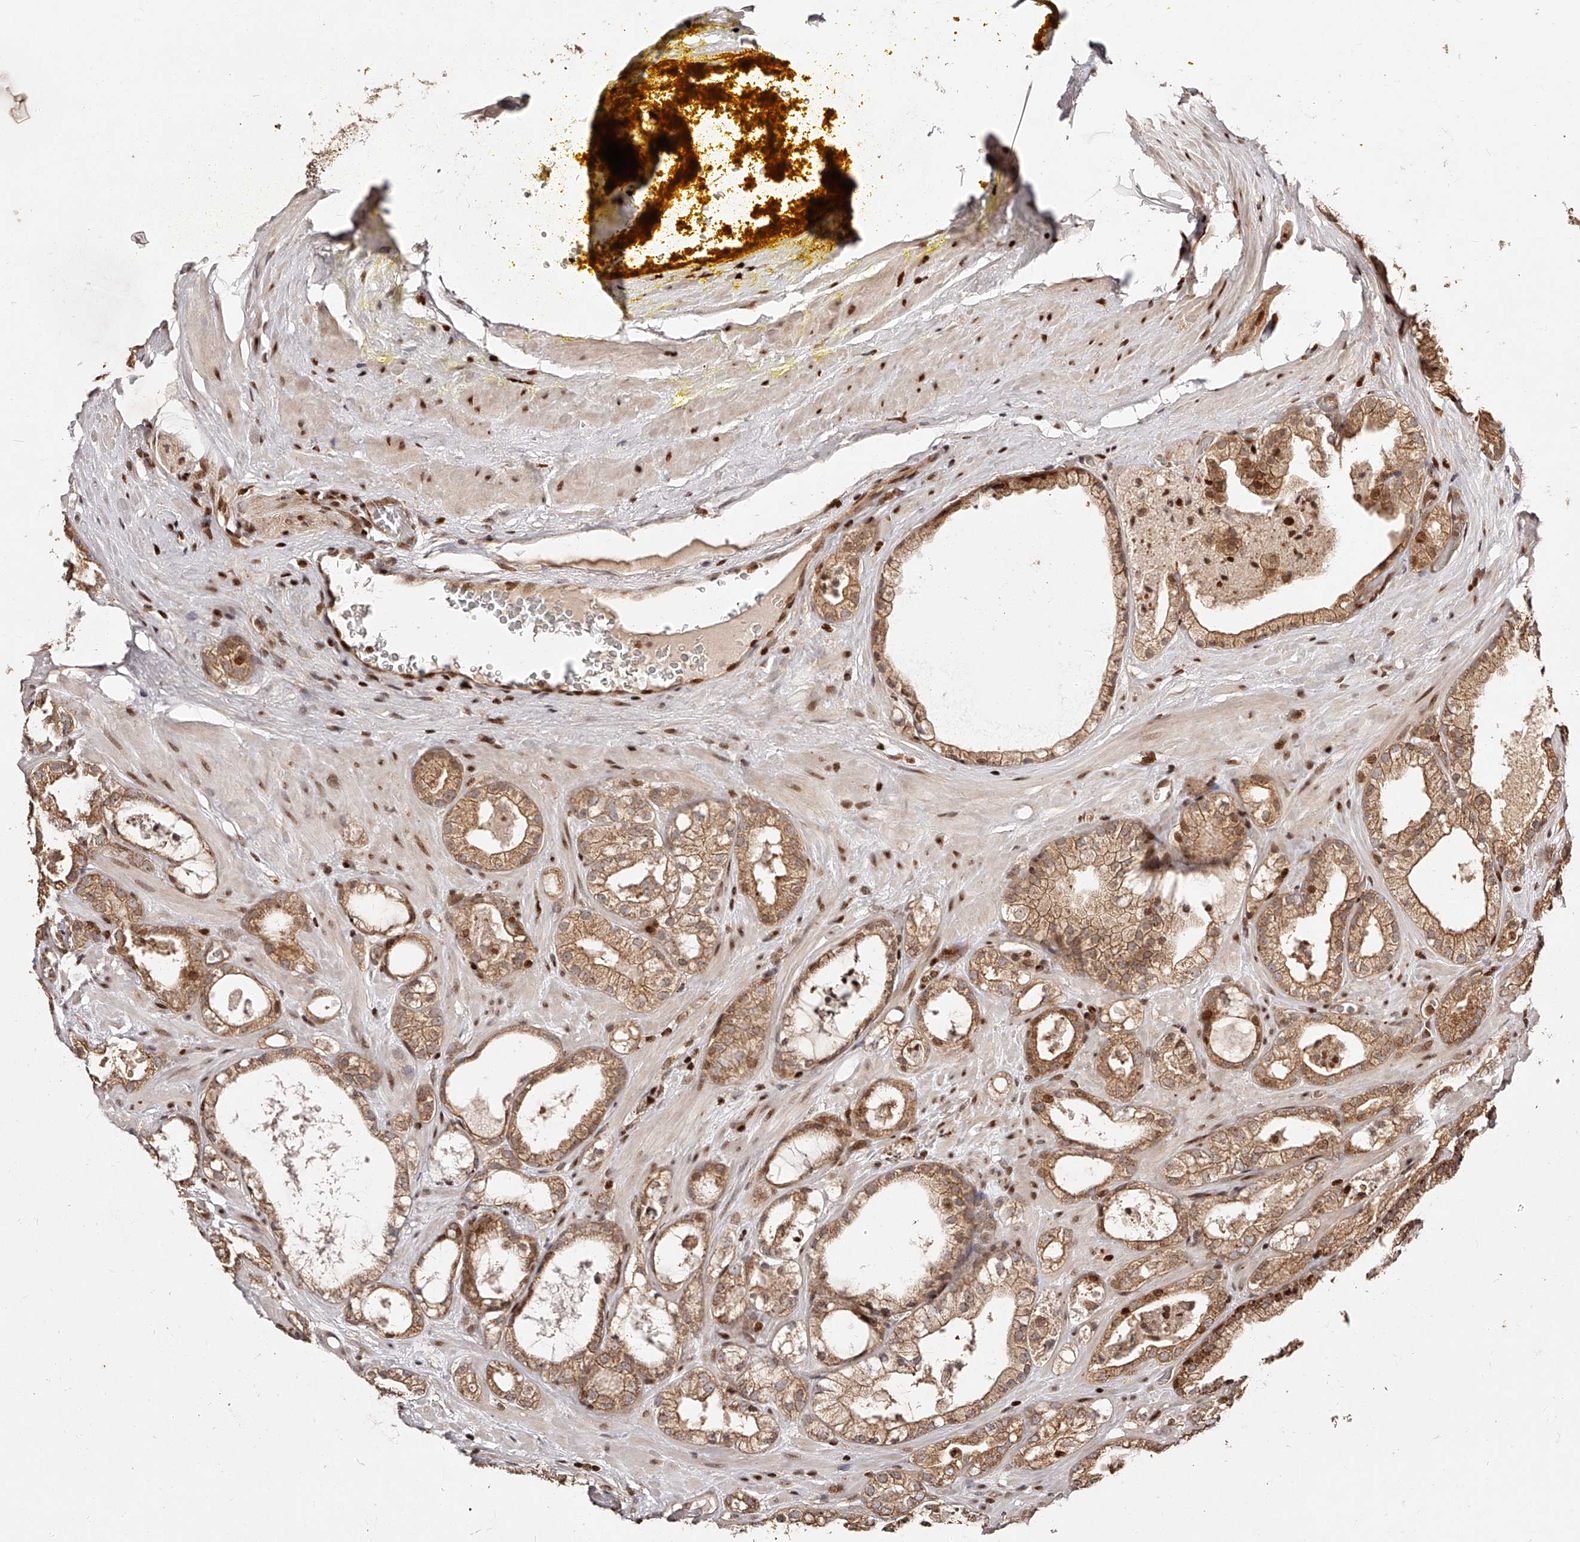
{"staining": {"intensity": "moderate", "quantity": ">75%", "location": "cytoplasmic/membranous"}, "tissue": "prostate cancer", "cell_type": "Tumor cells", "image_type": "cancer", "snomed": [{"axis": "morphology", "description": "Adenocarcinoma, High grade"}, {"axis": "topography", "description": "Prostate"}], "caption": "Adenocarcinoma (high-grade) (prostate) tissue displays moderate cytoplasmic/membranous positivity in about >75% of tumor cells, visualized by immunohistochemistry.", "gene": "PFDN2", "patient": {"sex": "male", "age": 58}}